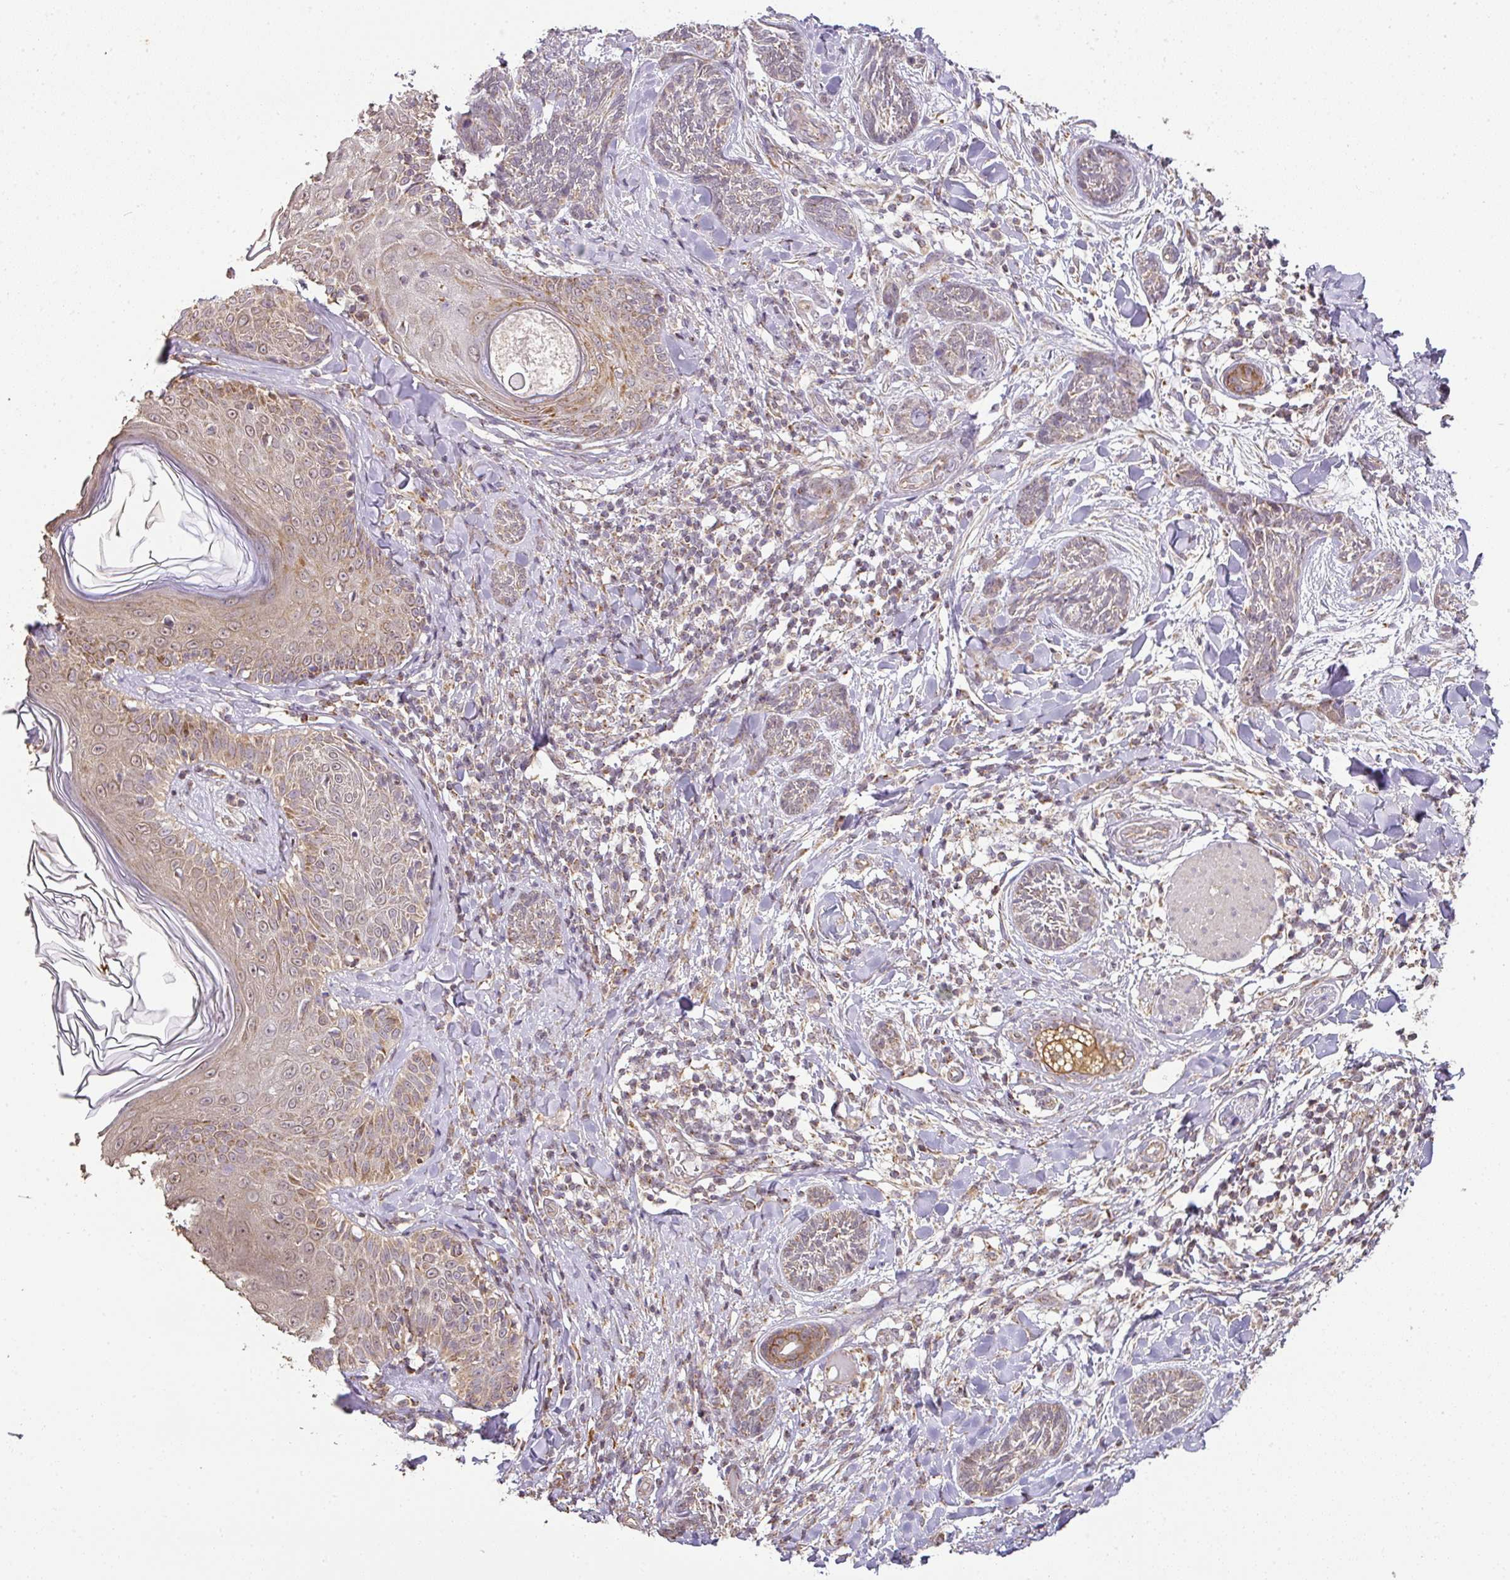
{"staining": {"intensity": "weak", "quantity": ">75%", "location": "cytoplasmic/membranous"}, "tissue": "skin cancer", "cell_type": "Tumor cells", "image_type": "cancer", "snomed": [{"axis": "morphology", "description": "Basal cell carcinoma"}, {"axis": "topography", "description": "Skin"}], "caption": "Basal cell carcinoma (skin) tissue displays weak cytoplasmic/membranous staining in about >75% of tumor cells", "gene": "MYOM2", "patient": {"sex": "male", "age": 73}}